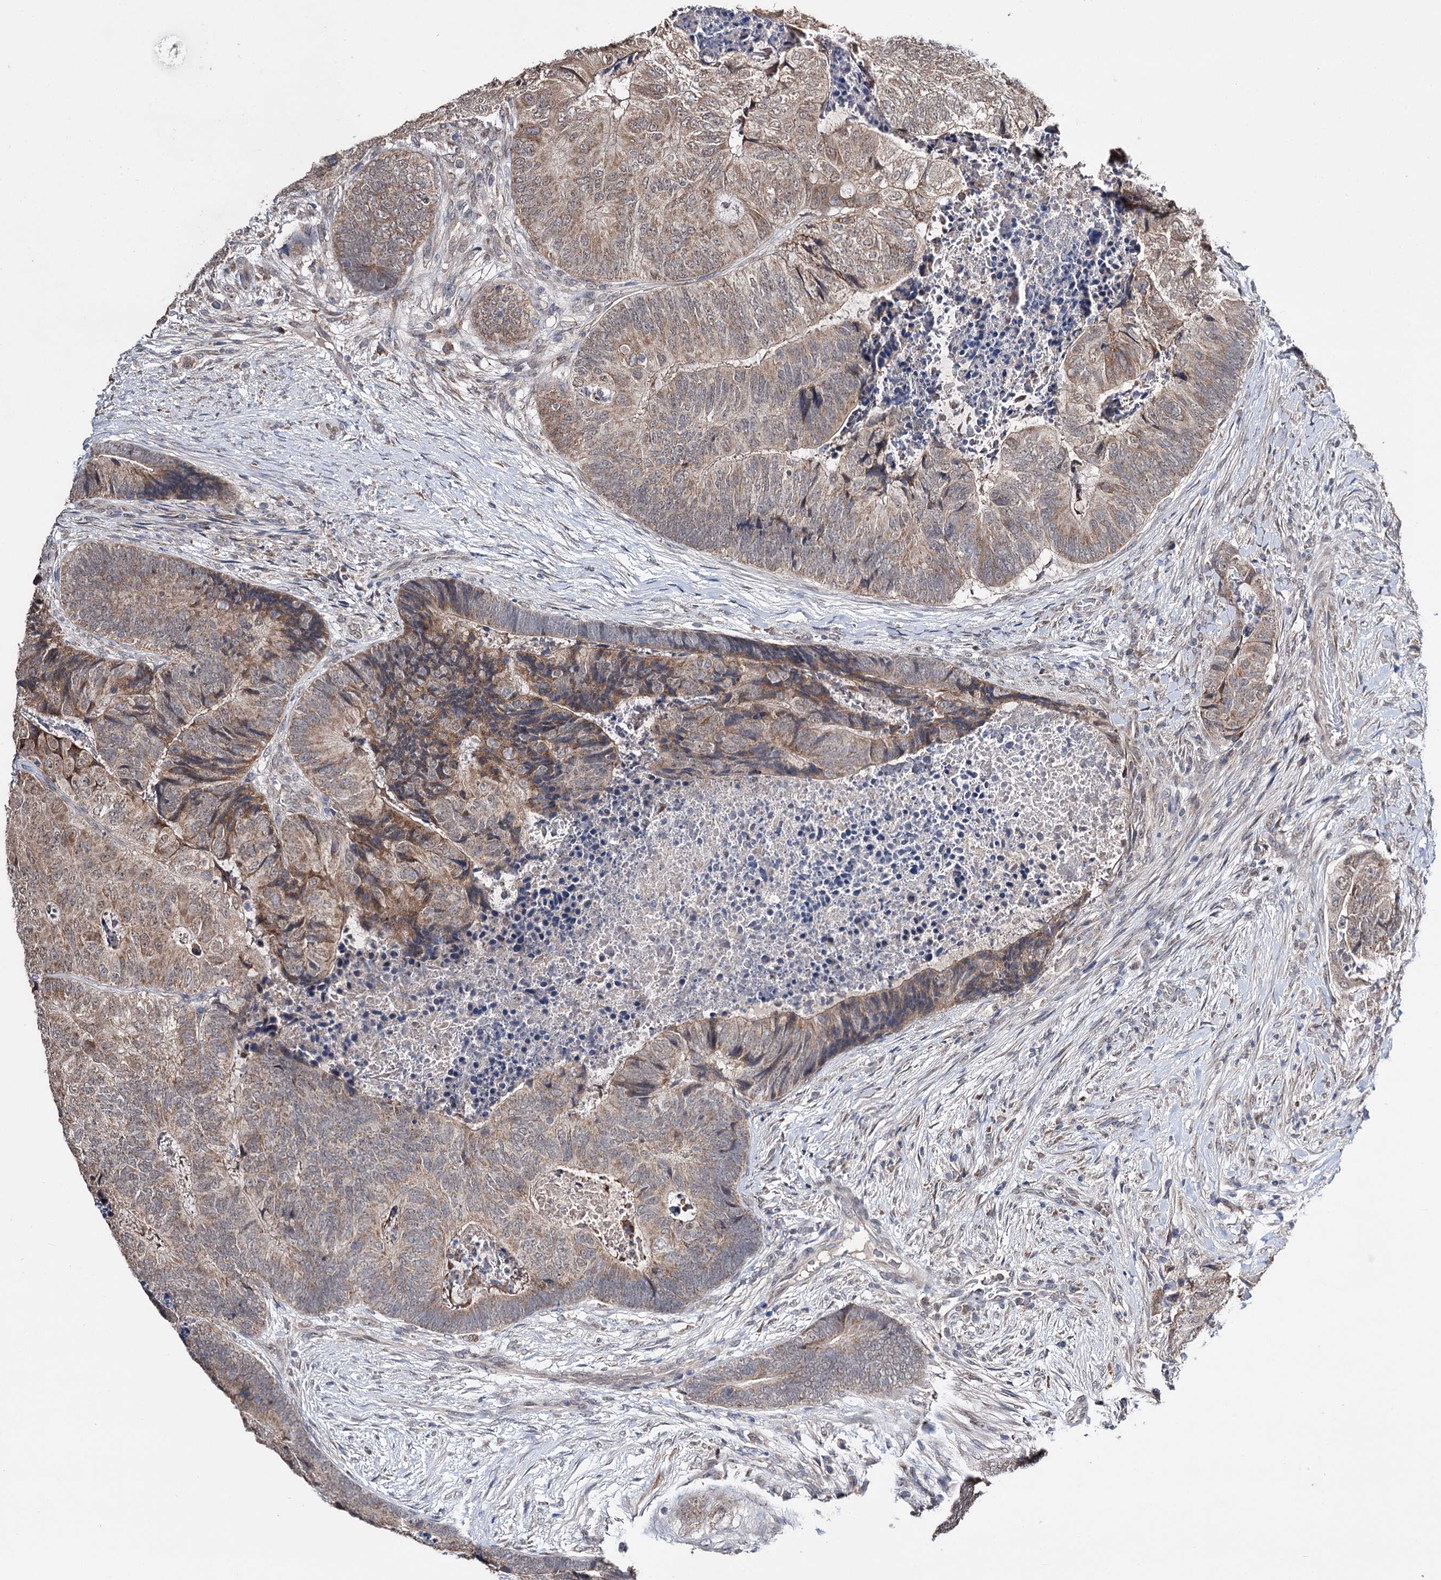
{"staining": {"intensity": "moderate", "quantity": ">75%", "location": "cytoplasmic/membranous,nuclear"}, "tissue": "colorectal cancer", "cell_type": "Tumor cells", "image_type": "cancer", "snomed": [{"axis": "morphology", "description": "Adenocarcinoma, NOS"}, {"axis": "topography", "description": "Colon"}], "caption": "A brown stain highlights moderate cytoplasmic/membranous and nuclear staining of a protein in colorectal adenocarcinoma tumor cells. (Brightfield microscopy of DAB IHC at high magnification).", "gene": "CLPB", "patient": {"sex": "female", "age": 67}}